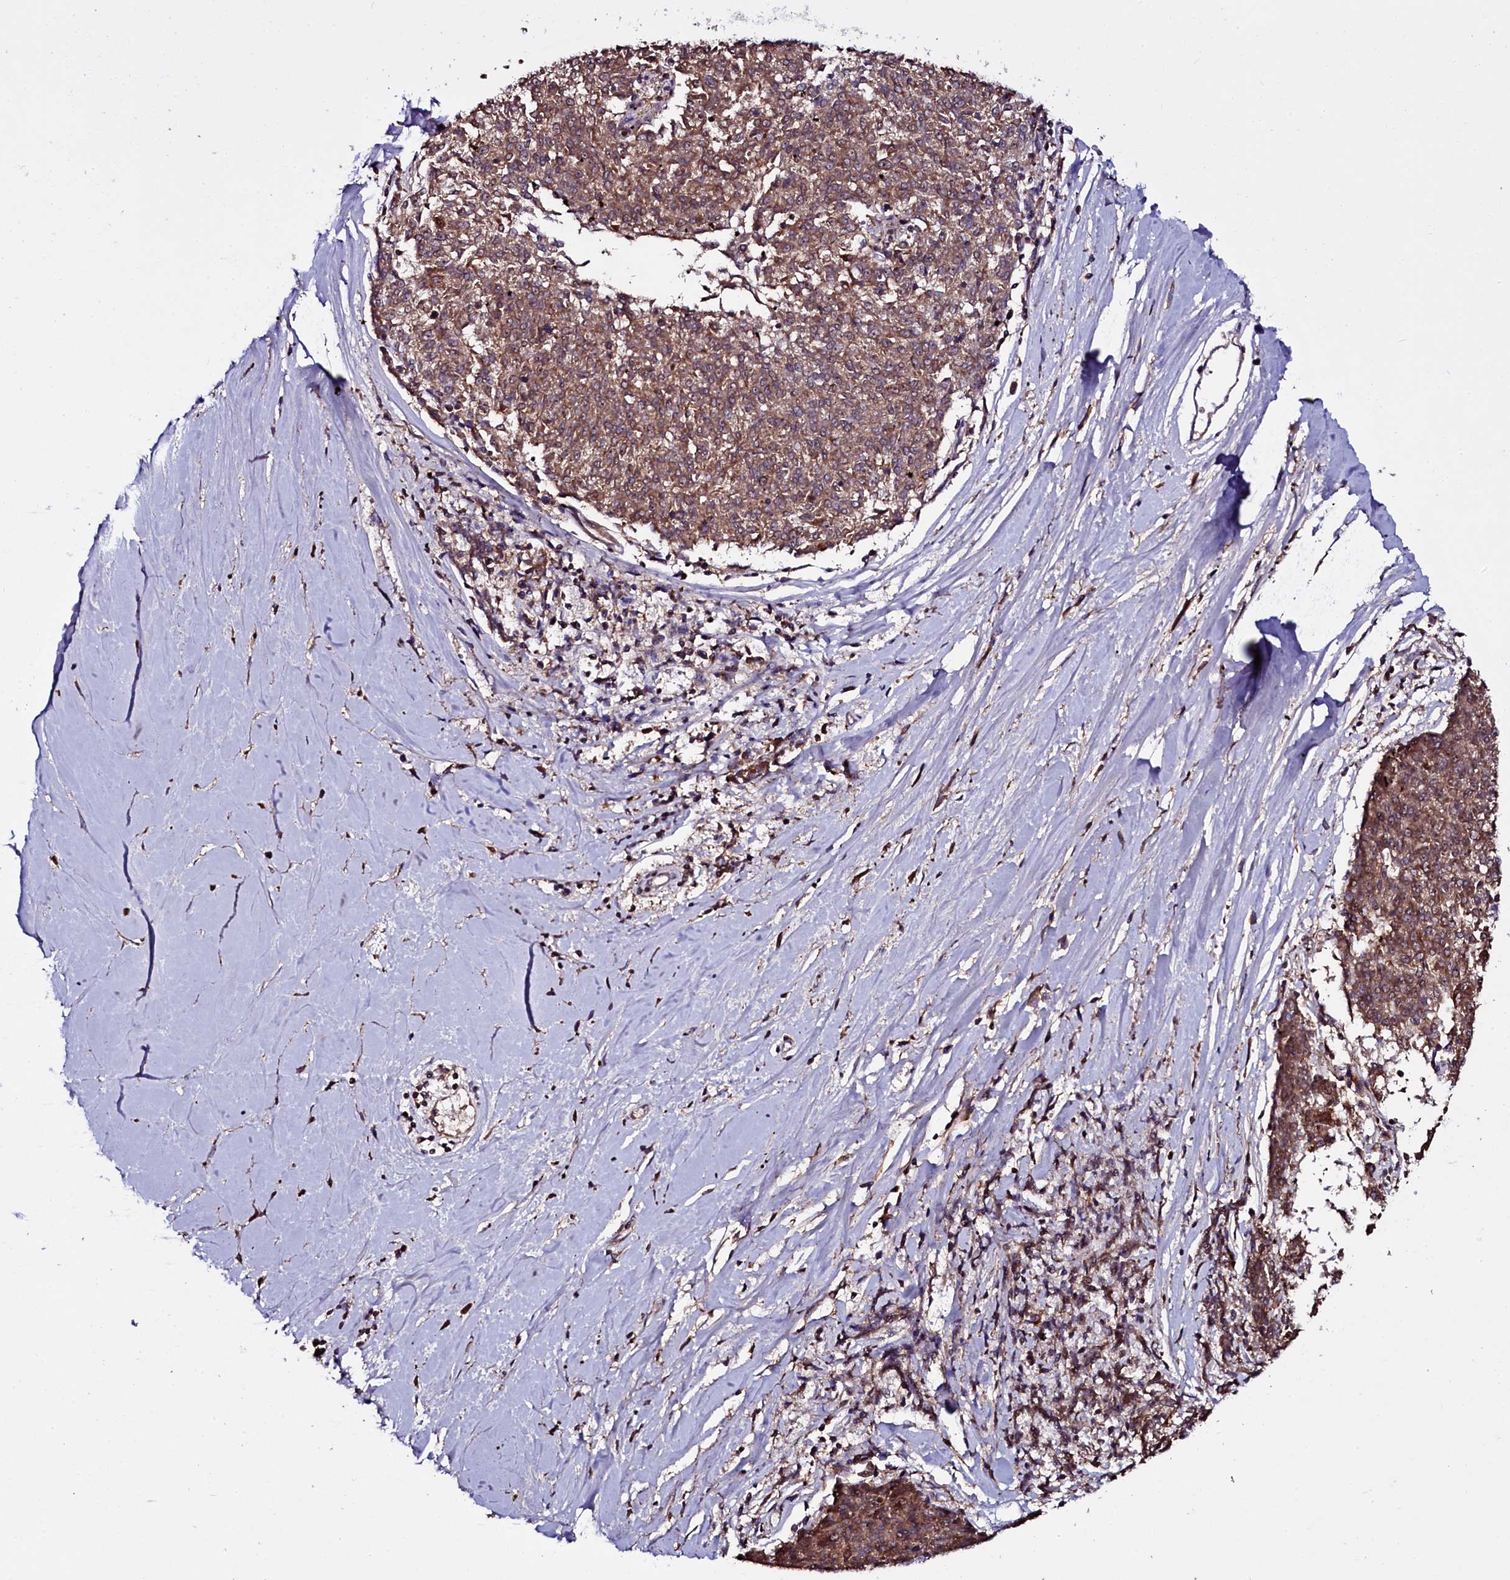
{"staining": {"intensity": "moderate", "quantity": ">75%", "location": "cytoplasmic/membranous,nuclear"}, "tissue": "melanoma", "cell_type": "Tumor cells", "image_type": "cancer", "snomed": [{"axis": "morphology", "description": "Malignant melanoma, NOS"}, {"axis": "topography", "description": "Skin"}], "caption": "Moderate cytoplasmic/membranous and nuclear positivity for a protein is identified in approximately >75% of tumor cells of melanoma using immunohistochemistry (IHC).", "gene": "NAA80", "patient": {"sex": "female", "age": 72}}